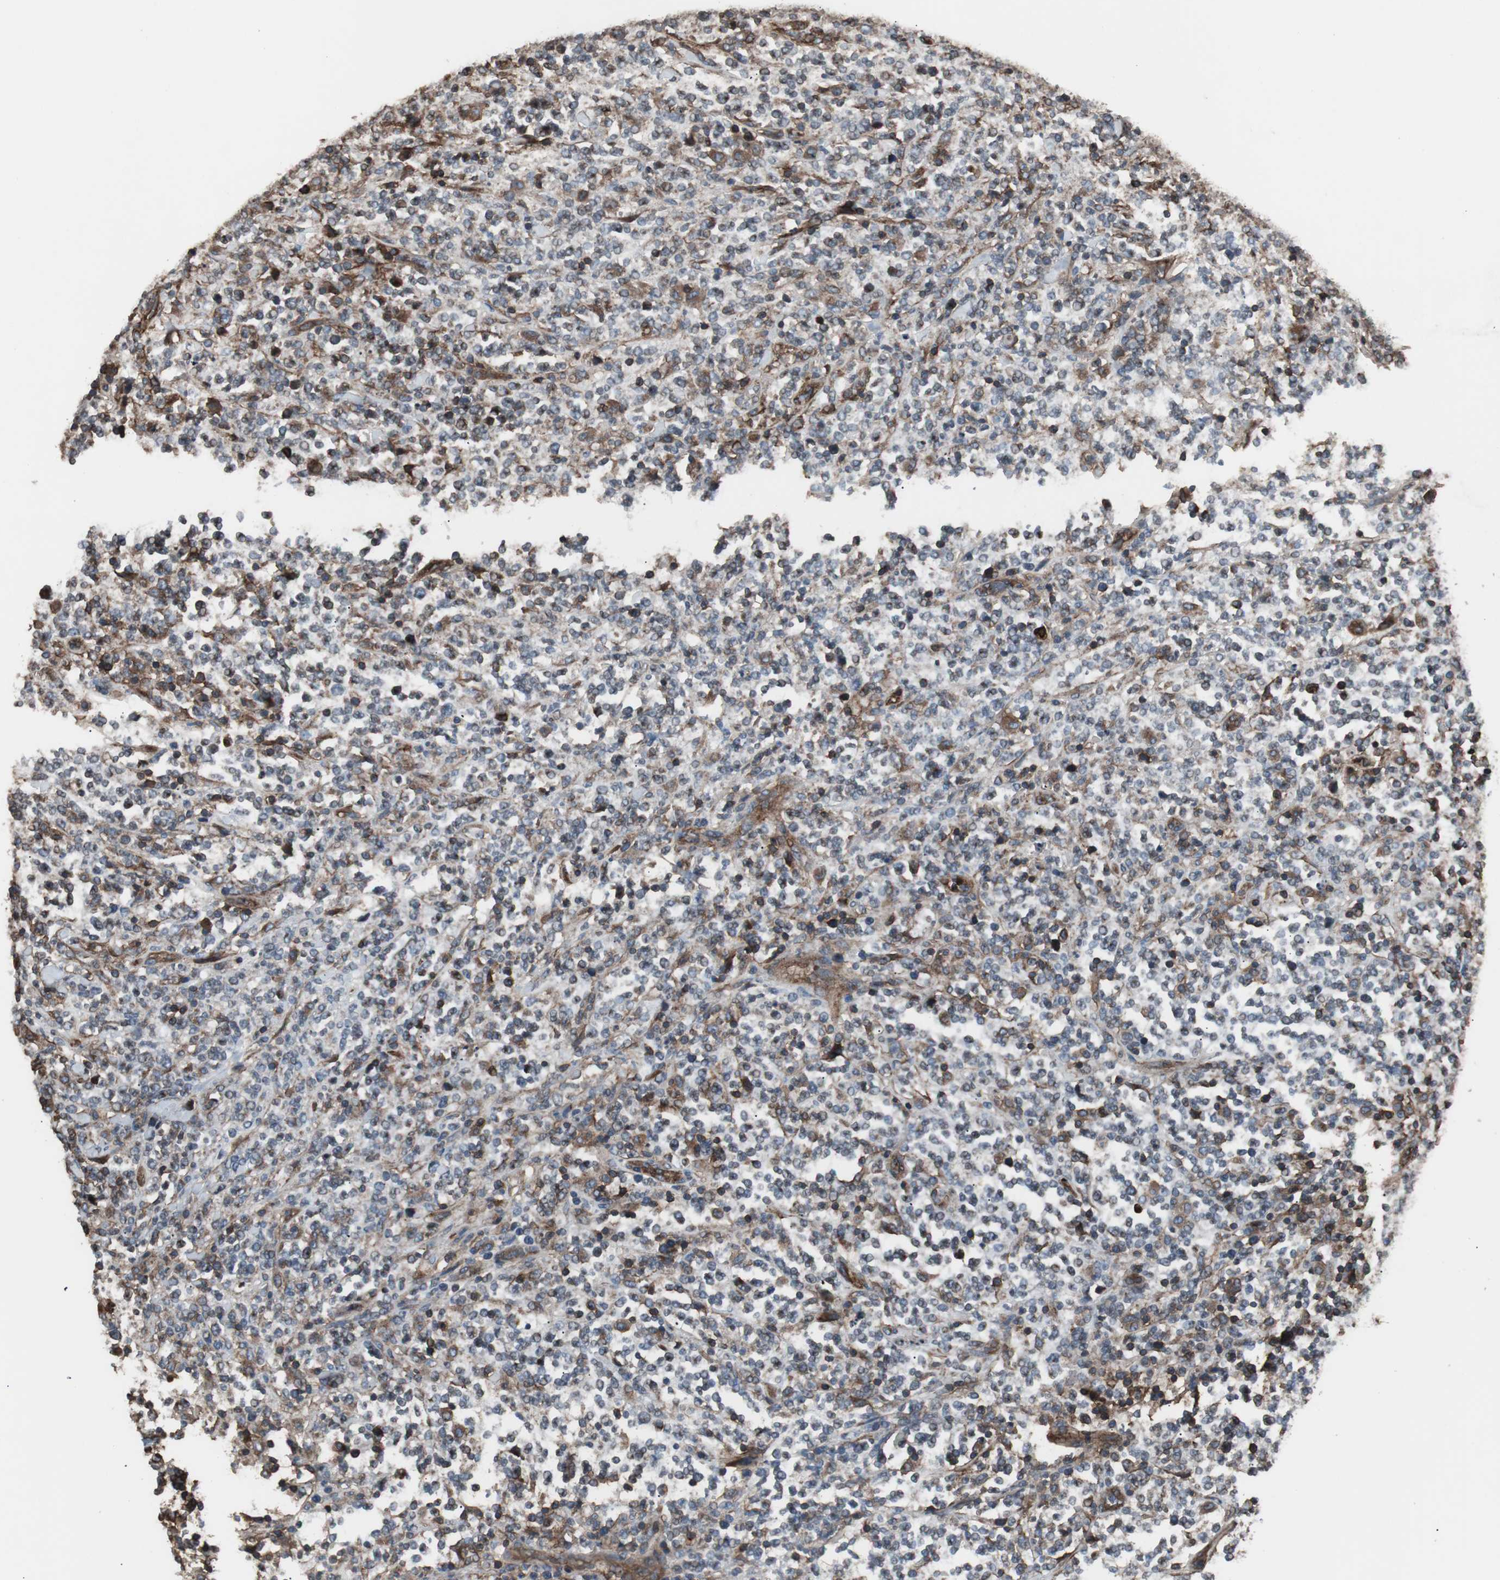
{"staining": {"intensity": "strong", "quantity": "25%-75%", "location": "cytoplasmic/membranous"}, "tissue": "lymphoma", "cell_type": "Tumor cells", "image_type": "cancer", "snomed": [{"axis": "morphology", "description": "Malignant lymphoma, non-Hodgkin's type, High grade"}, {"axis": "topography", "description": "Soft tissue"}], "caption": "Immunohistochemistry (IHC) staining of high-grade malignant lymphoma, non-Hodgkin's type, which exhibits high levels of strong cytoplasmic/membranous staining in approximately 25%-75% of tumor cells indicating strong cytoplasmic/membranous protein positivity. The staining was performed using DAB (3,3'-diaminobenzidine) (brown) for protein detection and nuclei were counterstained in hematoxylin (blue).", "gene": "B2M", "patient": {"sex": "male", "age": 18}}